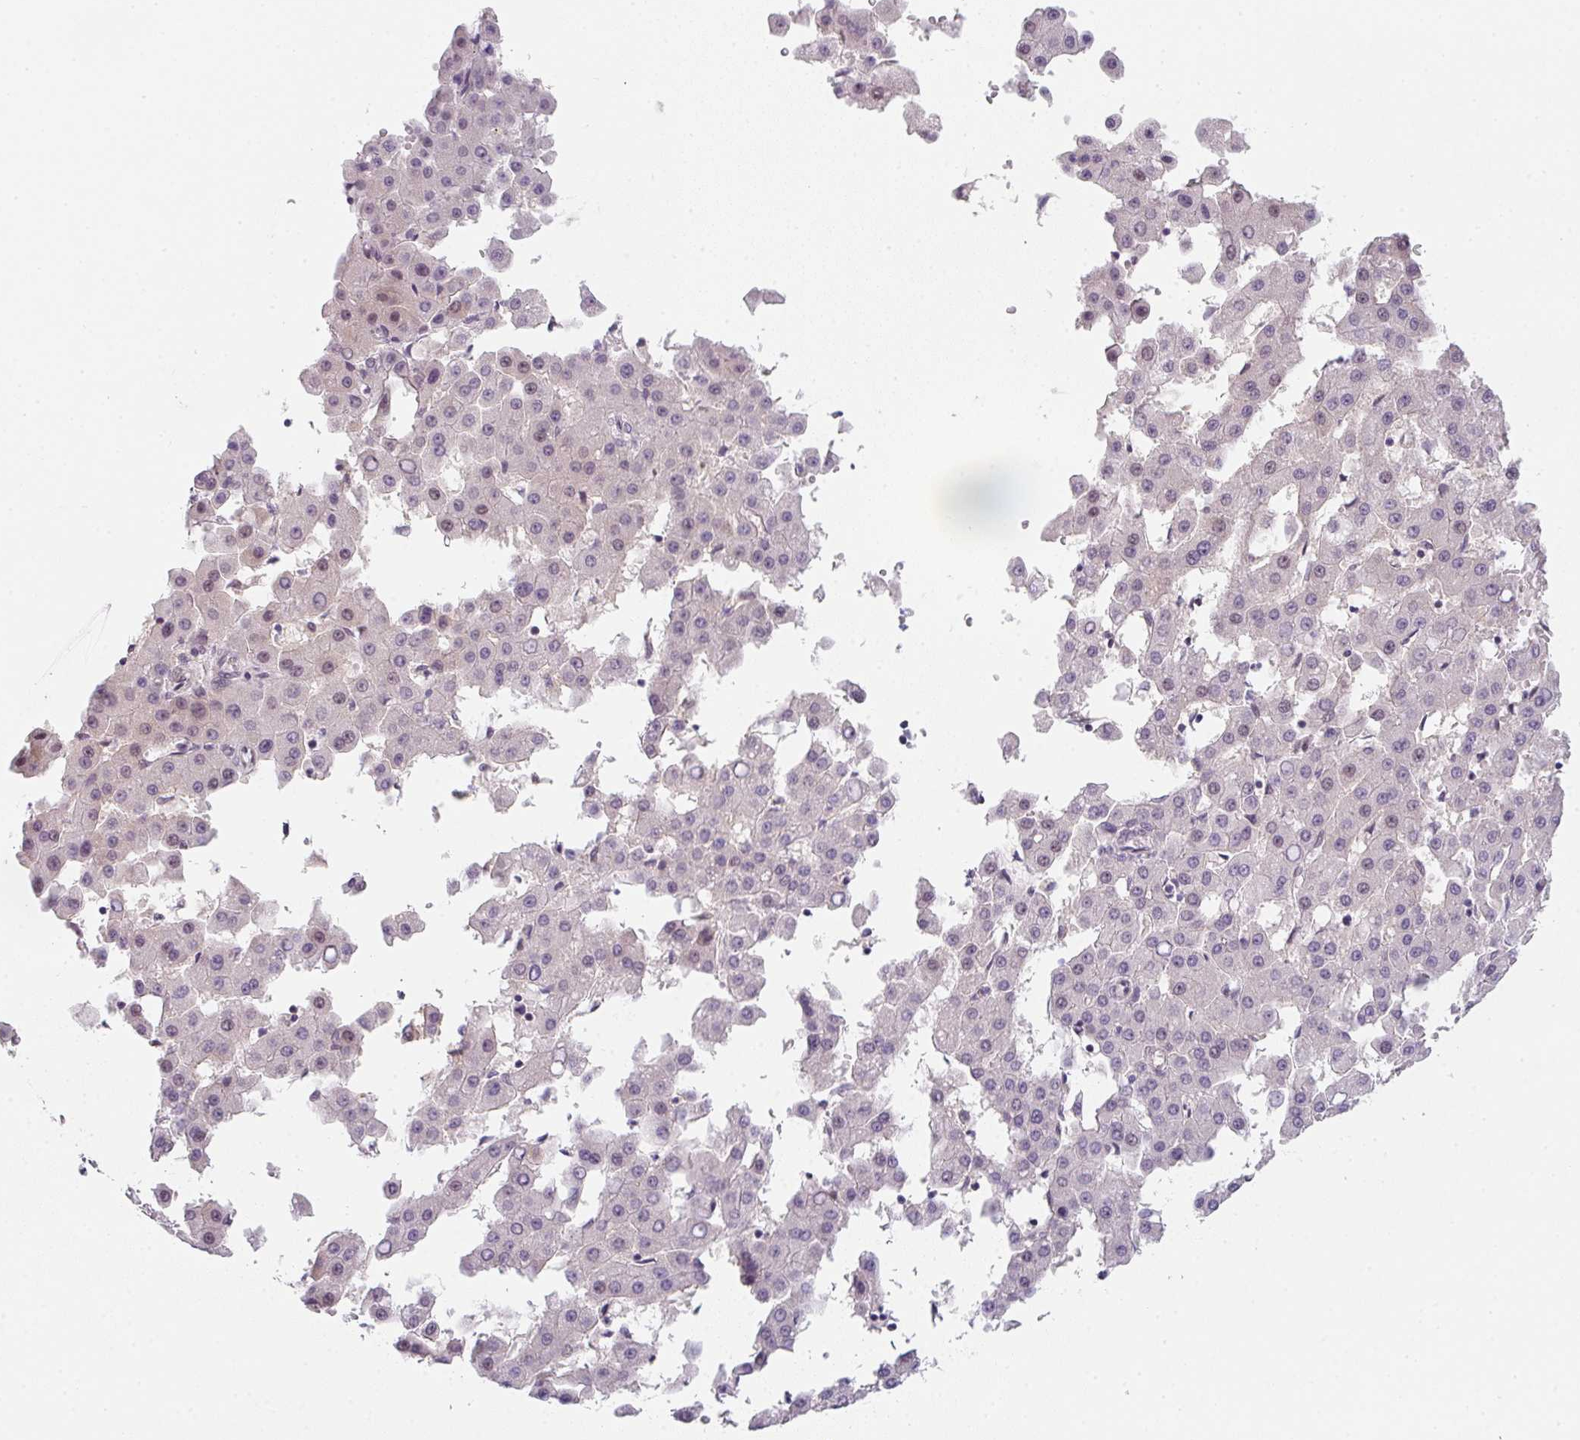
{"staining": {"intensity": "negative", "quantity": "none", "location": "none"}, "tissue": "liver cancer", "cell_type": "Tumor cells", "image_type": "cancer", "snomed": [{"axis": "morphology", "description": "Carcinoma, Hepatocellular, NOS"}, {"axis": "topography", "description": "Liver"}], "caption": "Immunohistochemistry of hepatocellular carcinoma (liver) demonstrates no expression in tumor cells.", "gene": "TNFRSF10A", "patient": {"sex": "male", "age": 47}}